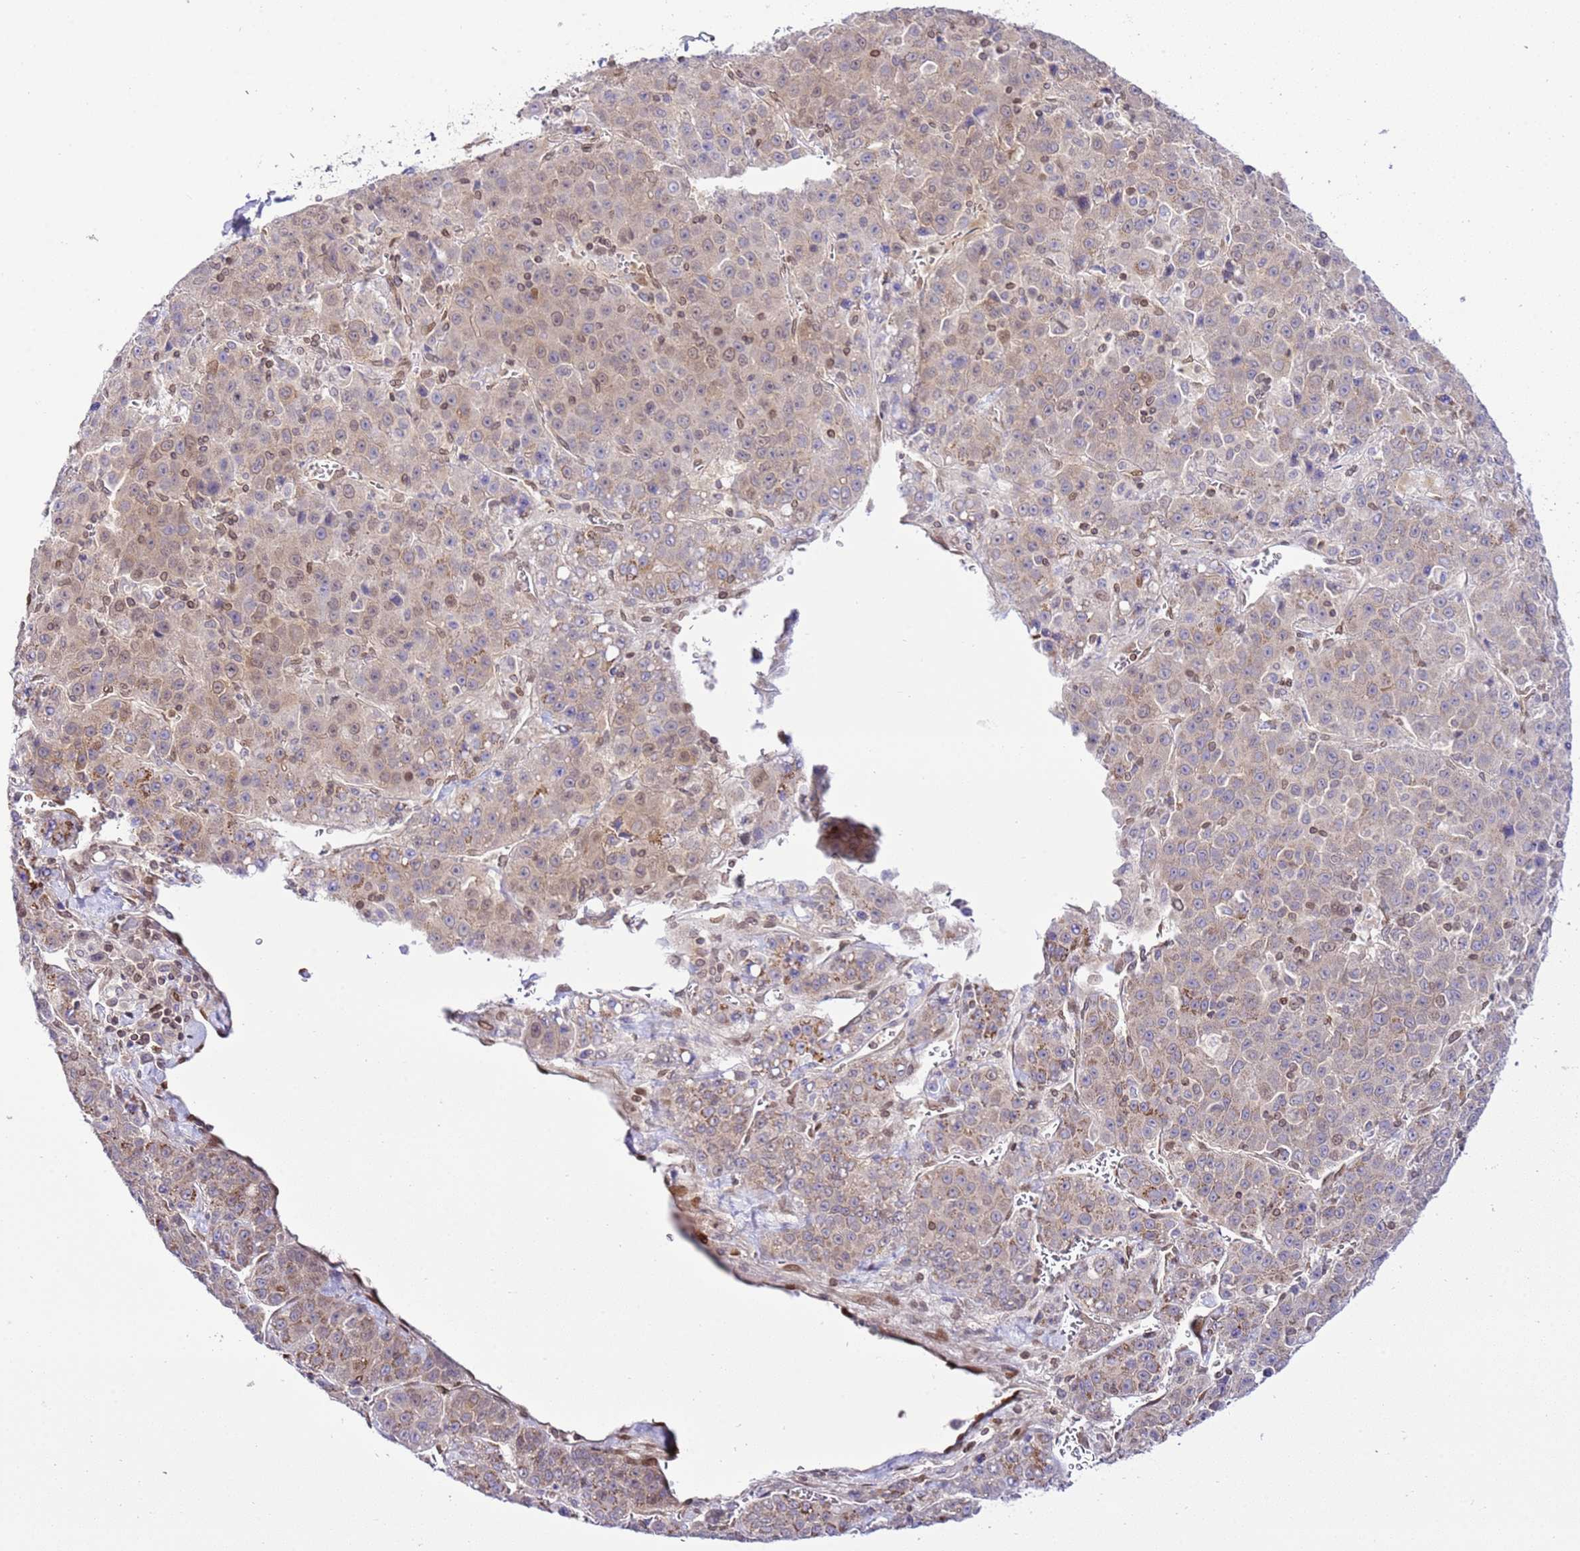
{"staining": {"intensity": "weak", "quantity": "25%-75%", "location": "cytoplasmic/membranous"}, "tissue": "liver cancer", "cell_type": "Tumor cells", "image_type": "cancer", "snomed": [{"axis": "morphology", "description": "Carcinoma, Hepatocellular, NOS"}, {"axis": "topography", "description": "Liver"}], "caption": "Tumor cells demonstrate low levels of weak cytoplasmic/membranous staining in approximately 25%-75% of cells in human liver cancer.", "gene": "TRIM37", "patient": {"sex": "female", "age": 53}}